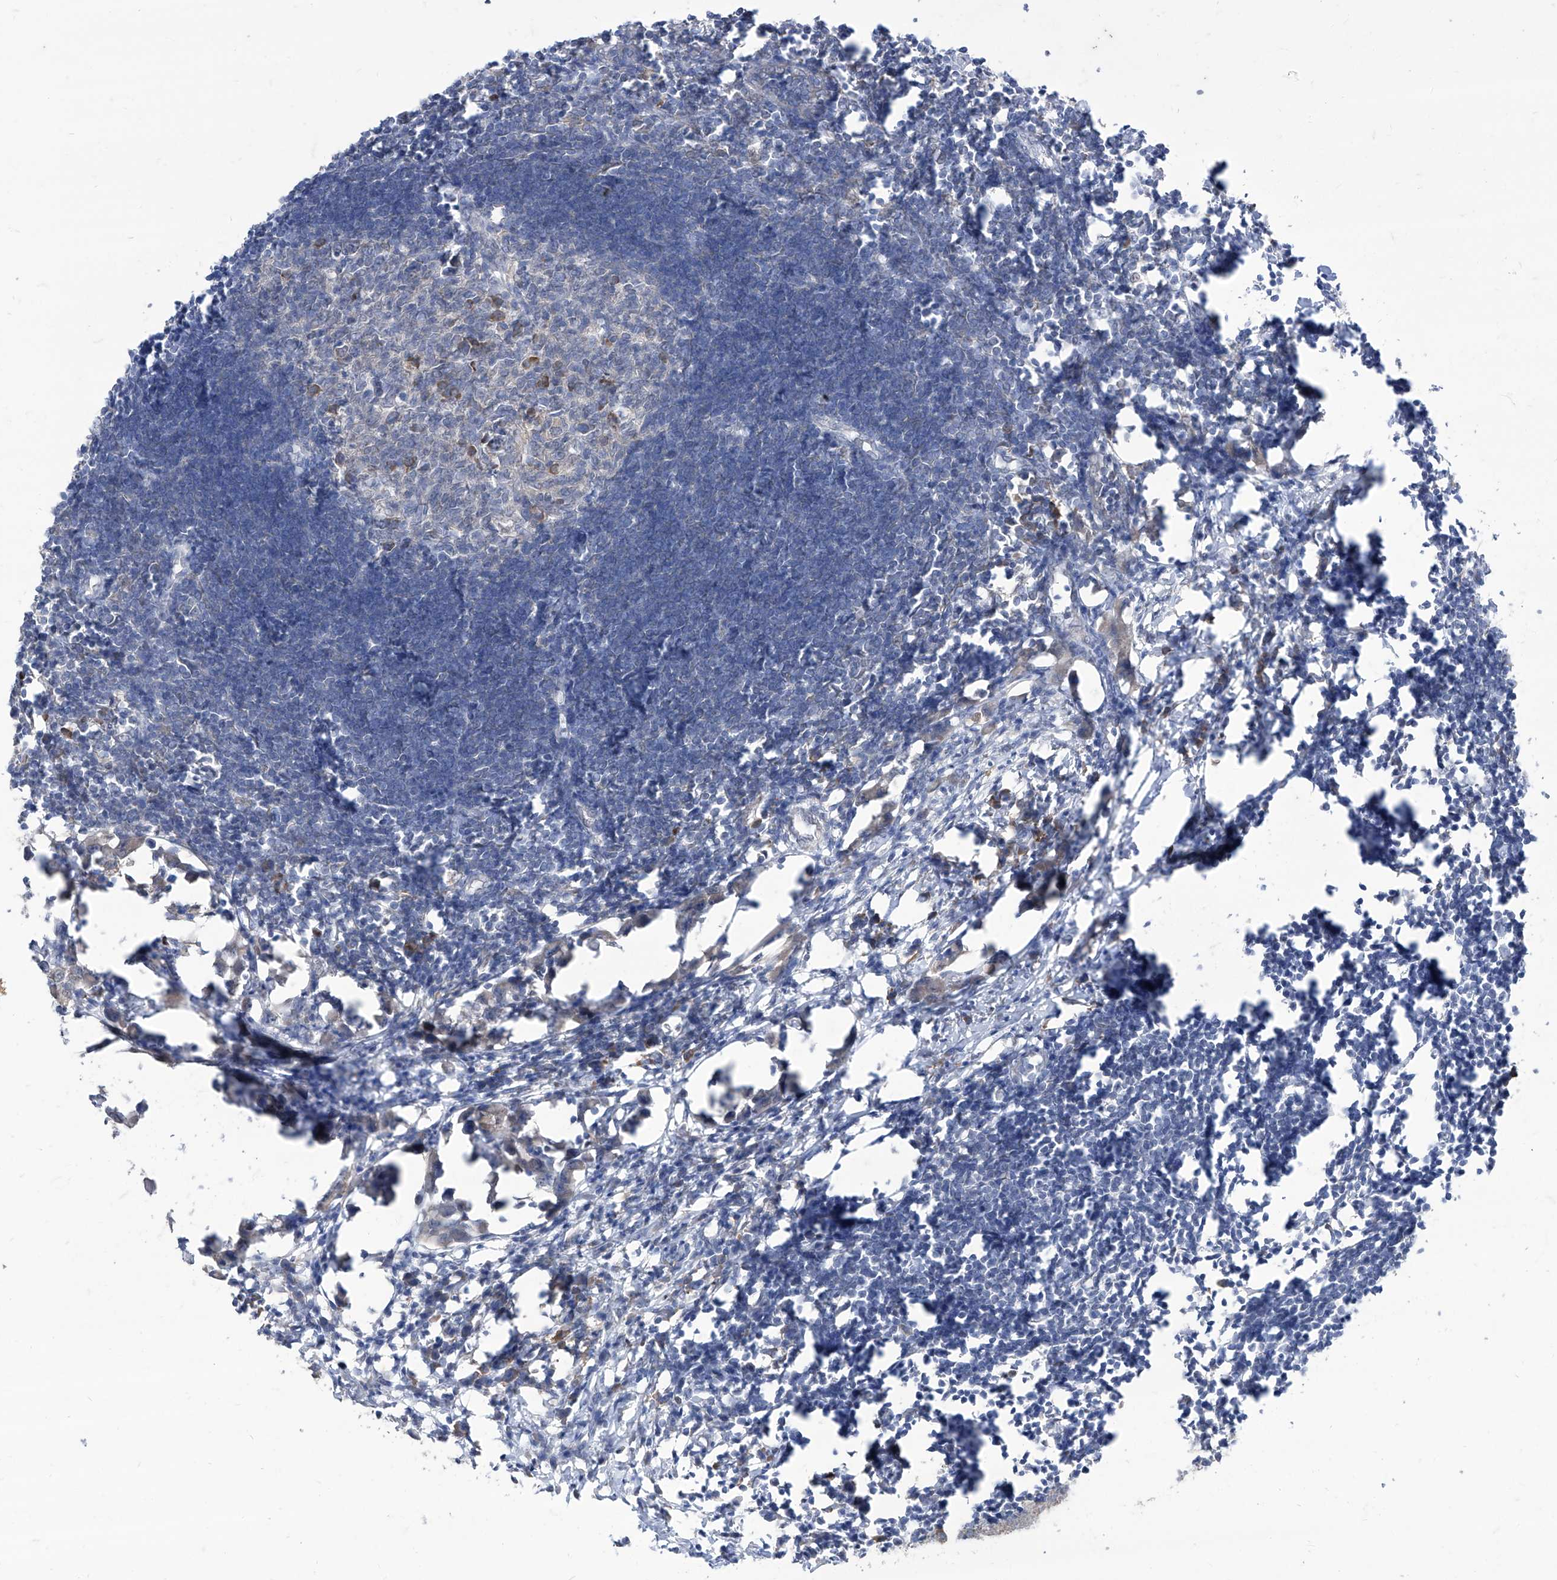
{"staining": {"intensity": "moderate", "quantity": "<25%", "location": "cytoplasmic/membranous"}, "tissue": "lymph node", "cell_type": "Germinal center cells", "image_type": "normal", "snomed": [{"axis": "morphology", "description": "Normal tissue, NOS"}, {"axis": "morphology", "description": "Malignant melanoma, Metastatic site"}, {"axis": "topography", "description": "Lymph node"}], "caption": "Moderate cytoplasmic/membranous protein positivity is present in about <25% of germinal center cells in lymph node. The staining was performed using DAB (3,3'-diaminobenzidine), with brown indicating positive protein expression. Nuclei are stained blue with hematoxylin.", "gene": "BROX", "patient": {"sex": "male", "age": 41}}